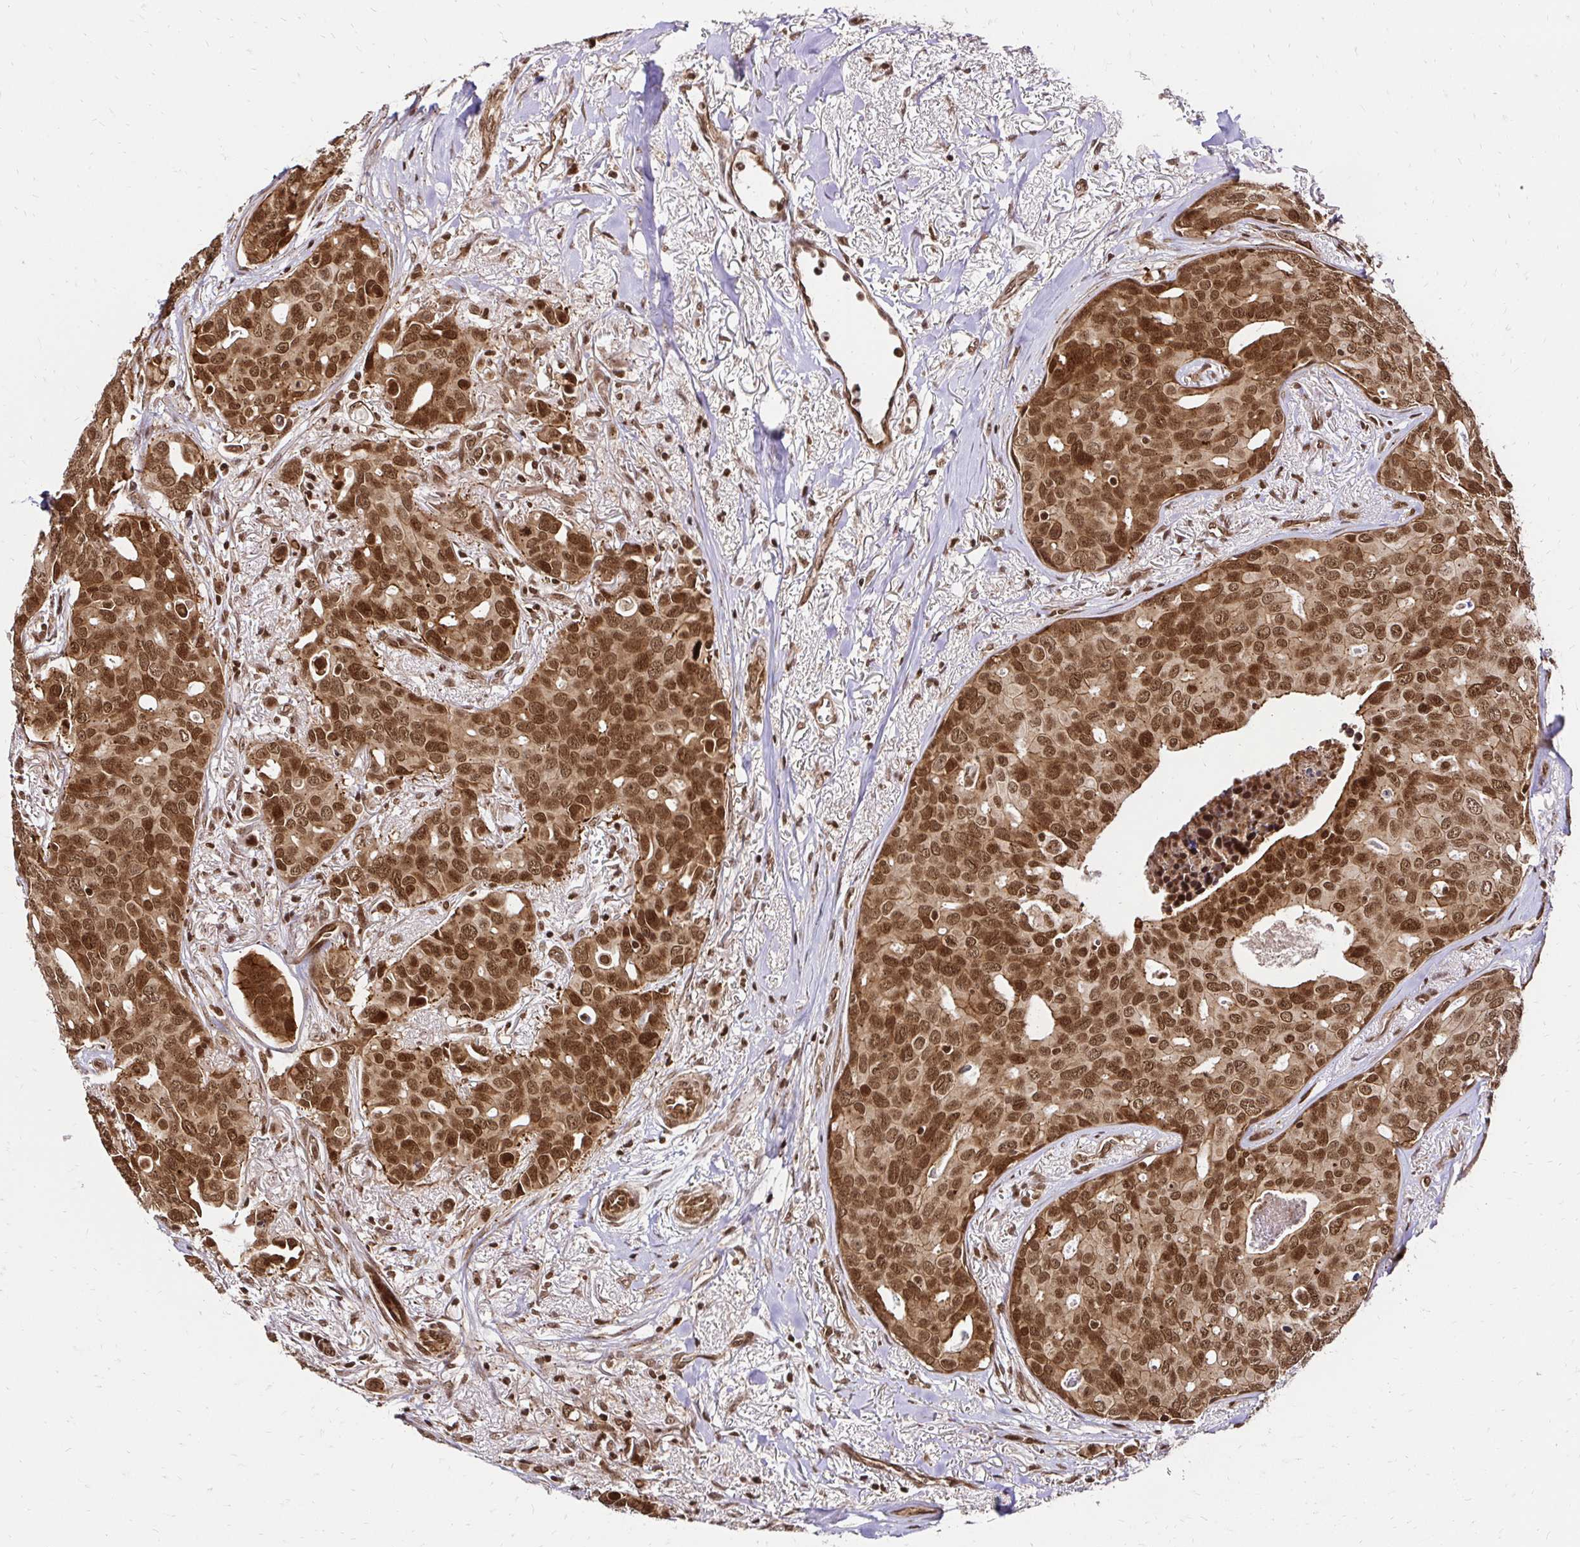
{"staining": {"intensity": "strong", "quantity": ">75%", "location": "cytoplasmic/membranous,nuclear"}, "tissue": "breast cancer", "cell_type": "Tumor cells", "image_type": "cancer", "snomed": [{"axis": "morphology", "description": "Duct carcinoma"}, {"axis": "topography", "description": "Breast"}], "caption": "Breast cancer (invasive ductal carcinoma) stained with immunohistochemistry reveals strong cytoplasmic/membranous and nuclear expression in about >75% of tumor cells.", "gene": "GLYR1", "patient": {"sex": "female", "age": 54}}